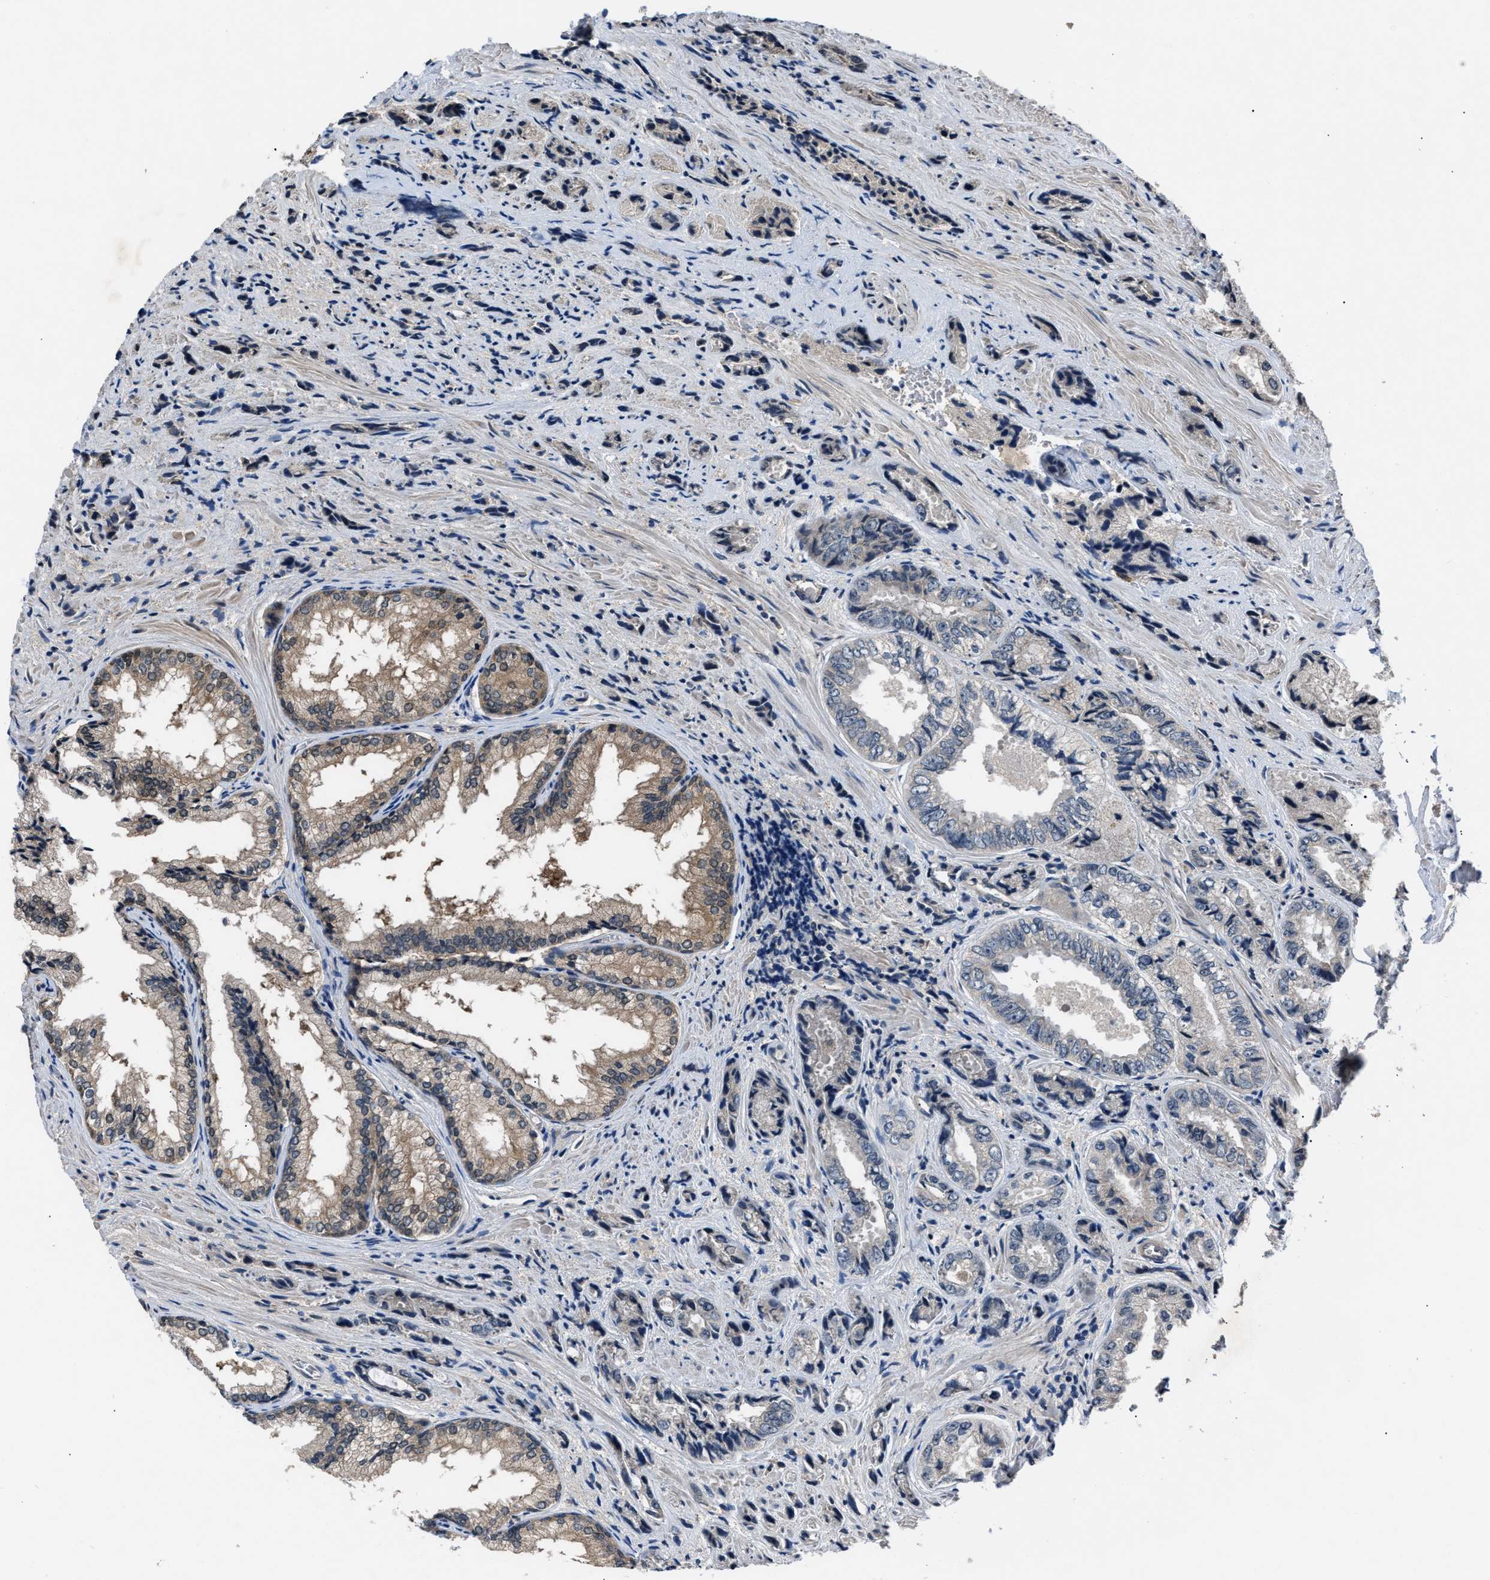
{"staining": {"intensity": "negative", "quantity": "none", "location": "none"}, "tissue": "prostate cancer", "cell_type": "Tumor cells", "image_type": "cancer", "snomed": [{"axis": "morphology", "description": "Adenocarcinoma, High grade"}, {"axis": "topography", "description": "Prostate"}], "caption": "Immunohistochemical staining of prostate high-grade adenocarcinoma reveals no significant staining in tumor cells.", "gene": "TP53I3", "patient": {"sex": "male", "age": 61}}